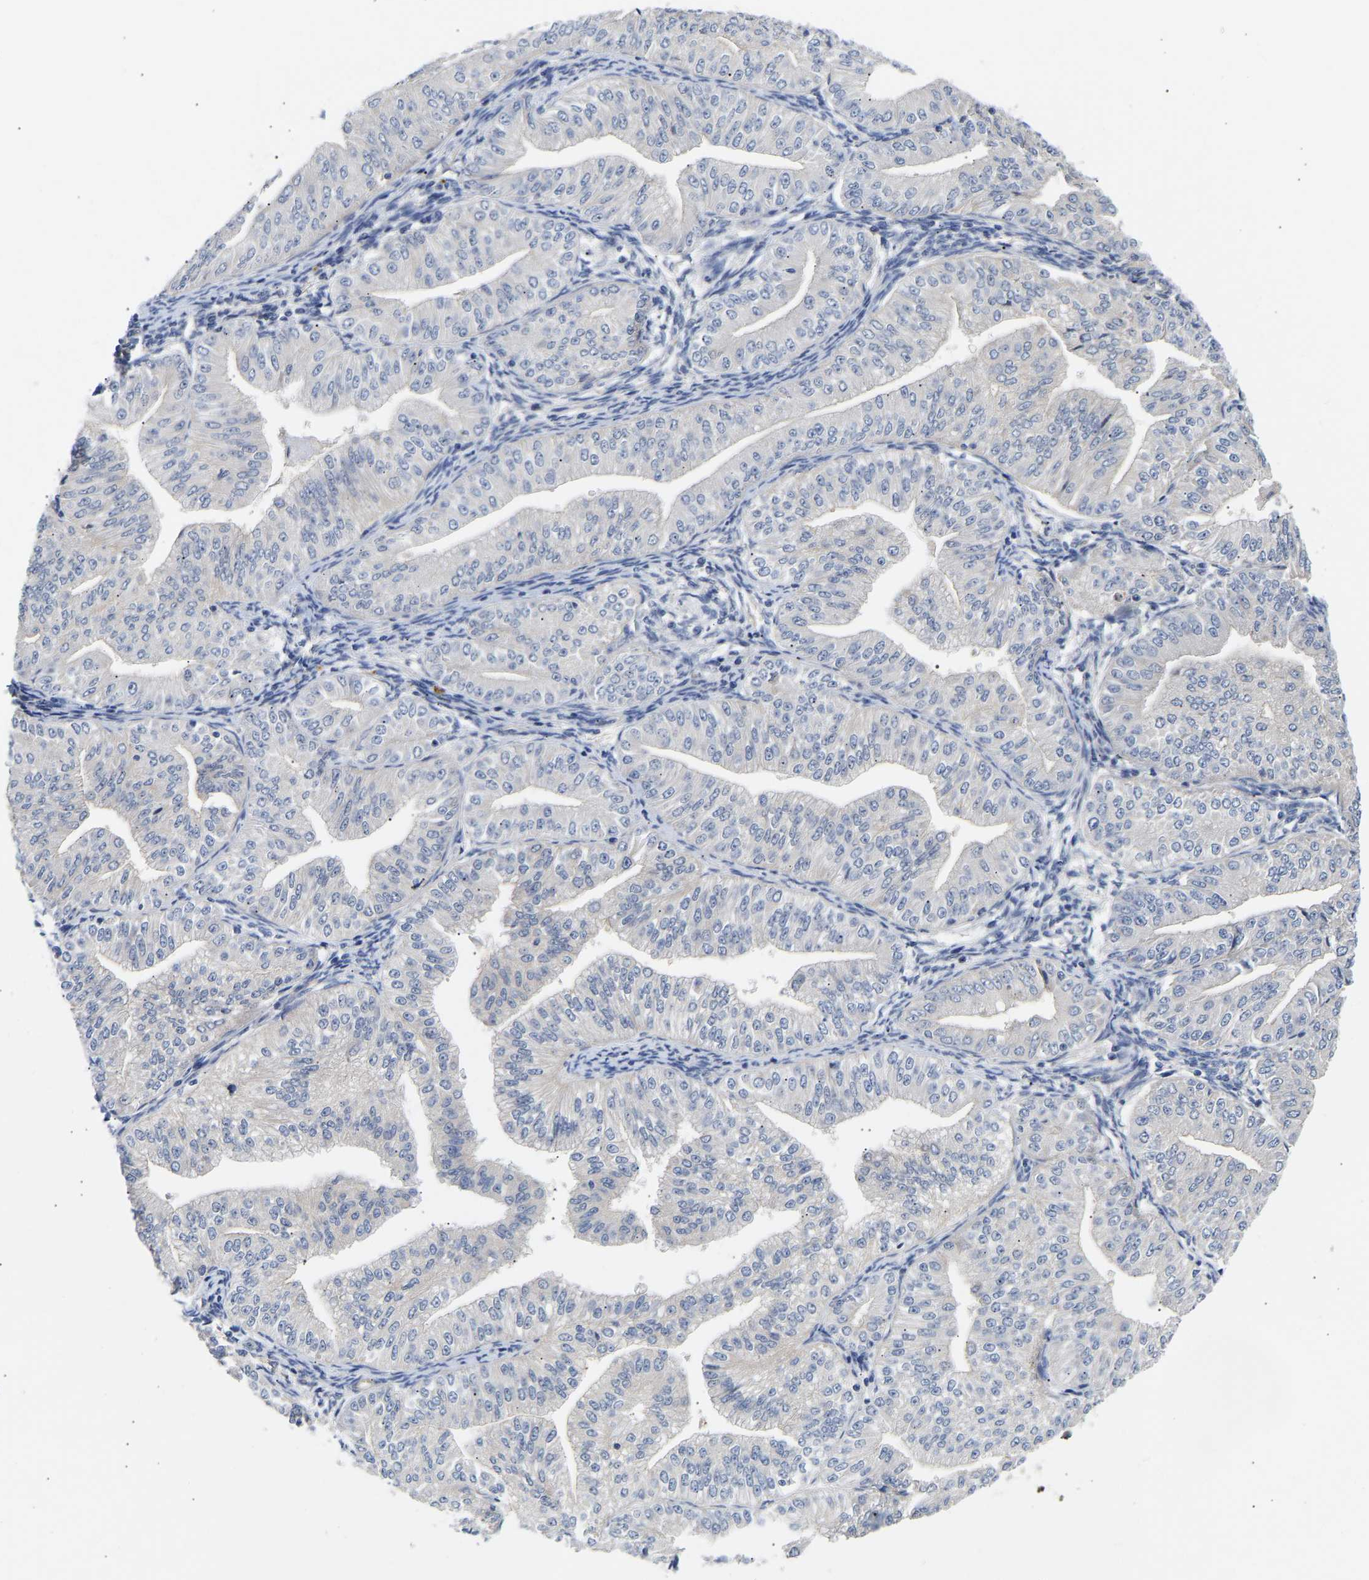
{"staining": {"intensity": "negative", "quantity": "none", "location": "none"}, "tissue": "endometrial cancer", "cell_type": "Tumor cells", "image_type": "cancer", "snomed": [{"axis": "morphology", "description": "Normal tissue, NOS"}, {"axis": "morphology", "description": "Adenocarcinoma, NOS"}, {"axis": "topography", "description": "Endometrium"}], "caption": "Immunohistochemistry (IHC) micrograph of human endometrial adenocarcinoma stained for a protein (brown), which displays no staining in tumor cells.", "gene": "KASH5", "patient": {"sex": "female", "age": 53}}